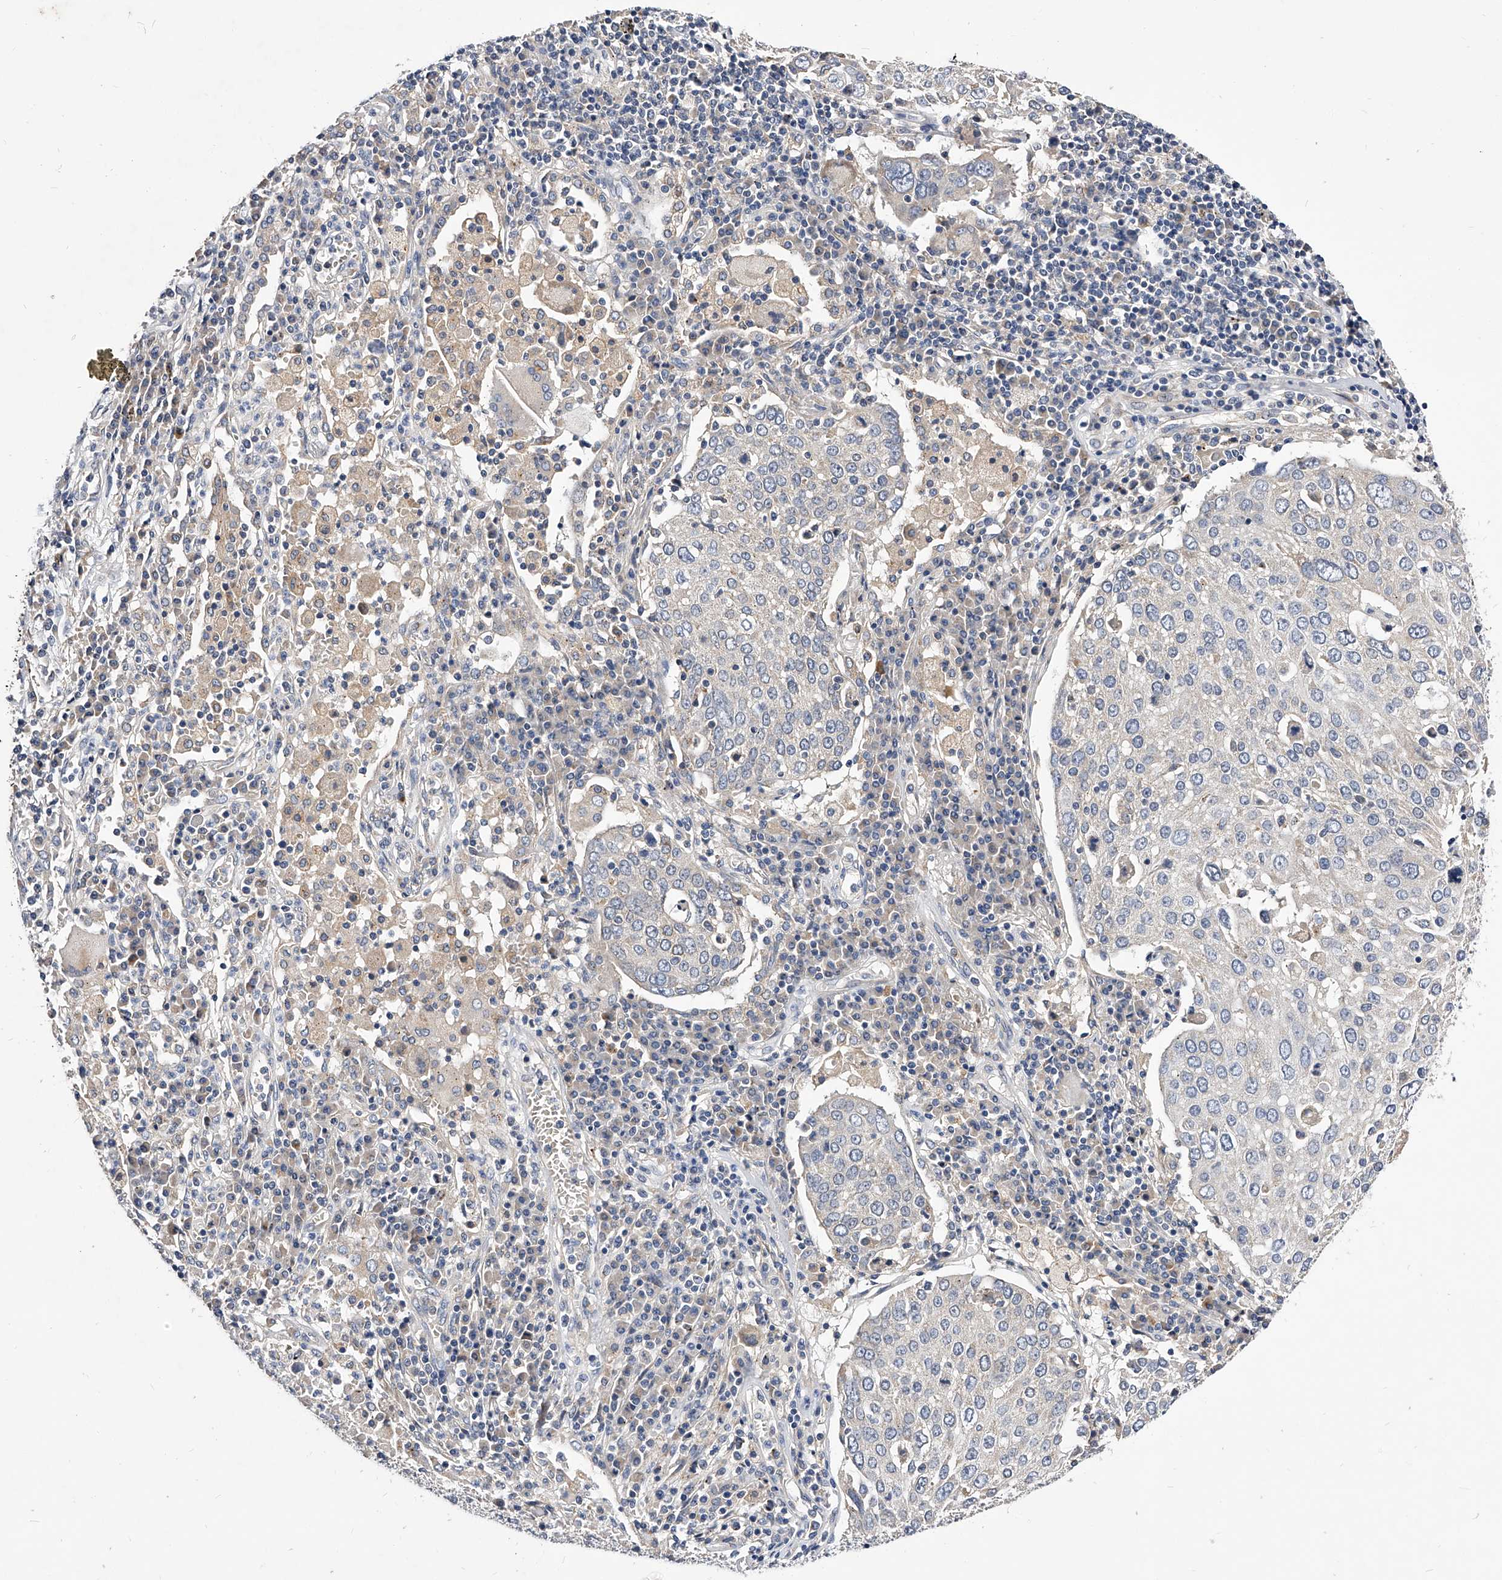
{"staining": {"intensity": "negative", "quantity": "none", "location": "none"}, "tissue": "lung cancer", "cell_type": "Tumor cells", "image_type": "cancer", "snomed": [{"axis": "morphology", "description": "Squamous cell carcinoma, NOS"}, {"axis": "topography", "description": "Lung"}], "caption": "IHC histopathology image of human lung squamous cell carcinoma stained for a protein (brown), which displays no expression in tumor cells. The staining was performed using DAB to visualize the protein expression in brown, while the nuclei were stained in blue with hematoxylin (Magnification: 20x).", "gene": "ARL4C", "patient": {"sex": "male", "age": 65}}